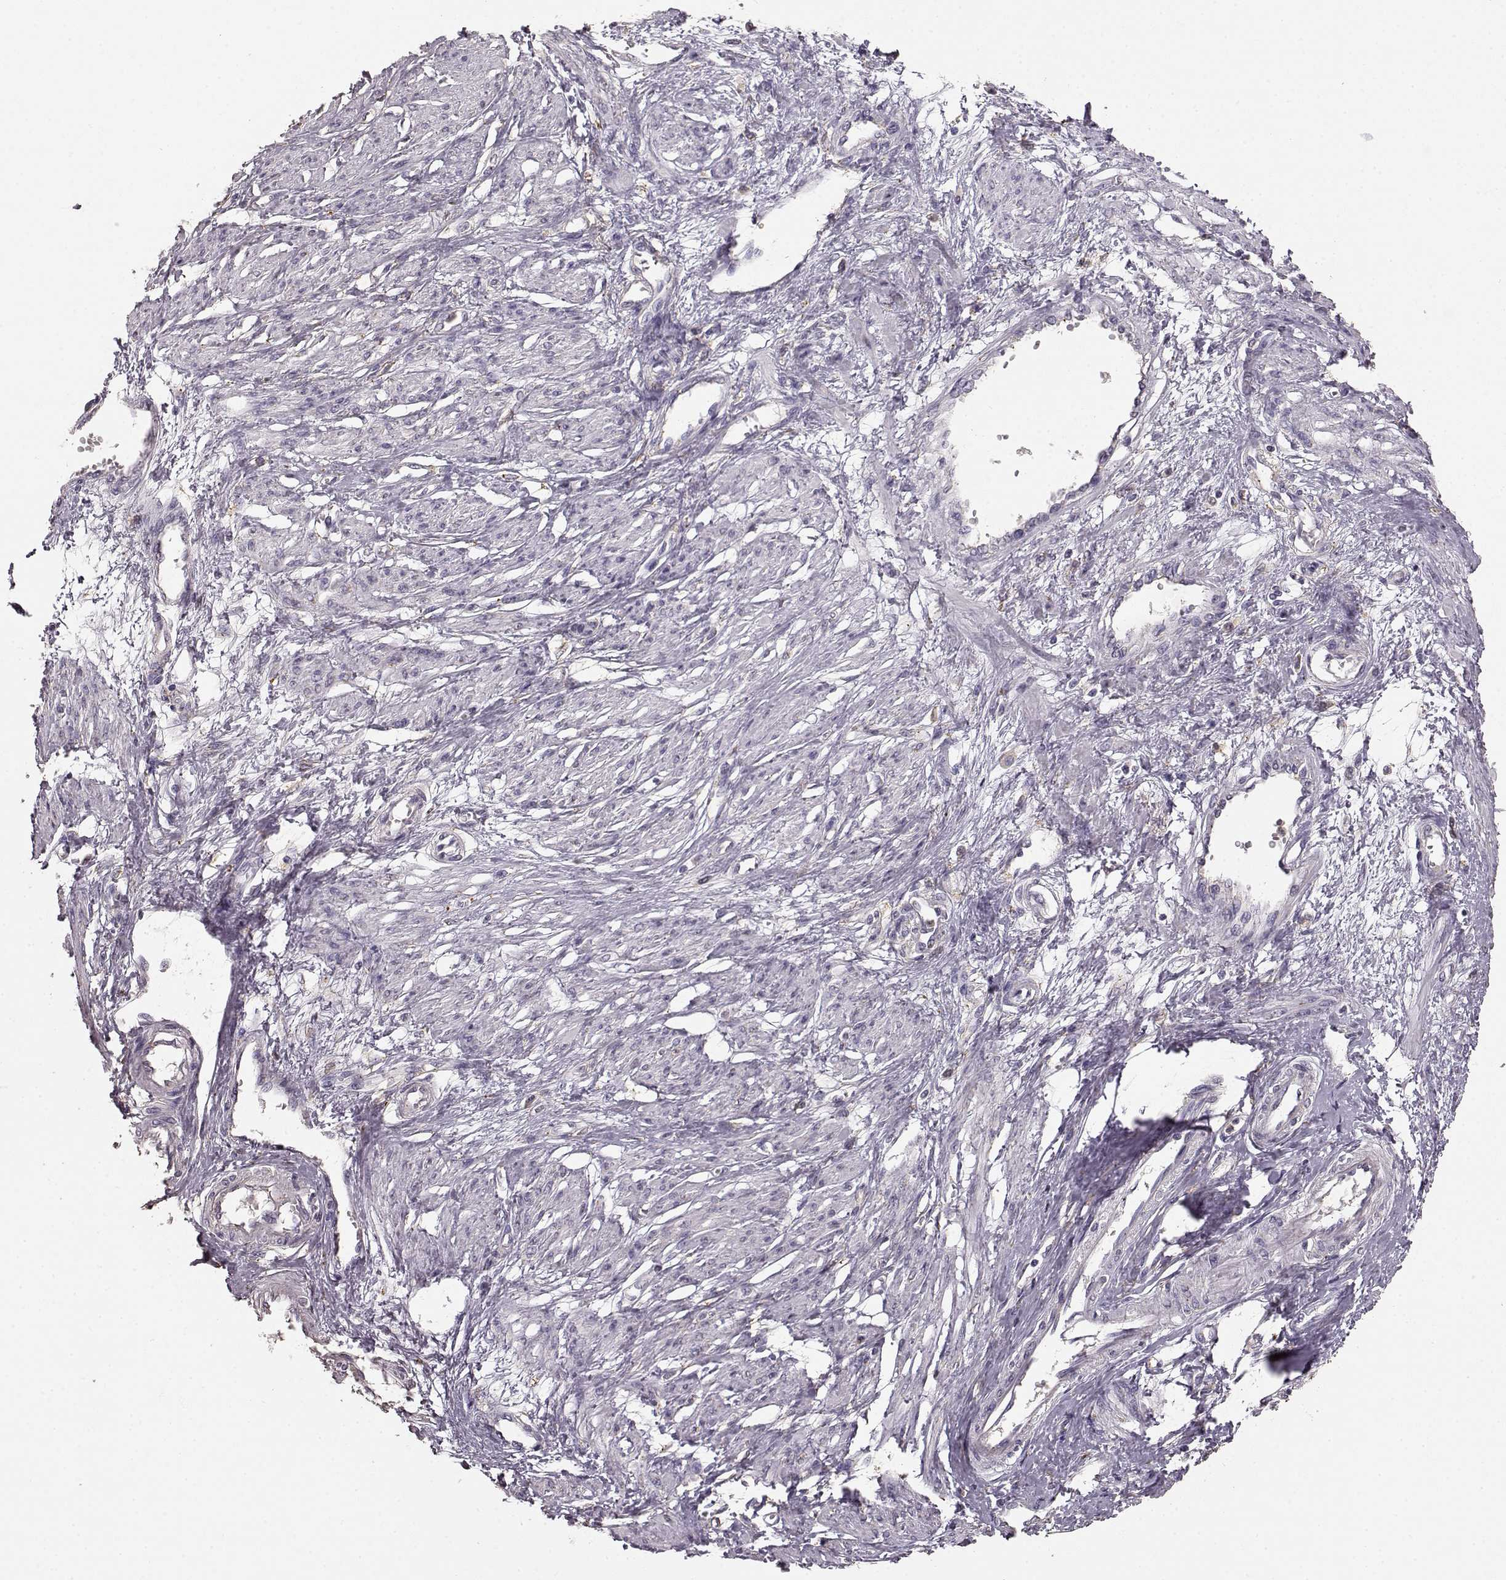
{"staining": {"intensity": "negative", "quantity": "none", "location": "none"}, "tissue": "smooth muscle", "cell_type": "Smooth muscle cells", "image_type": "normal", "snomed": [{"axis": "morphology", "description": "Normal tissue, NOS"}, {"axis": "topography", "description": "Smooth muscle"}, {"axis": "topography", "description": "Uterus"}], "caption": "The micrograph displays no significant positivity in smooth muscle cells of smooth muscle. Brightfield microscopy of IHC stained with DAB (brown) and hematoxylin (blue), captured at high magnification.", "gene": "GABRG3", "patient": {"sex": "female", "age": 39}}